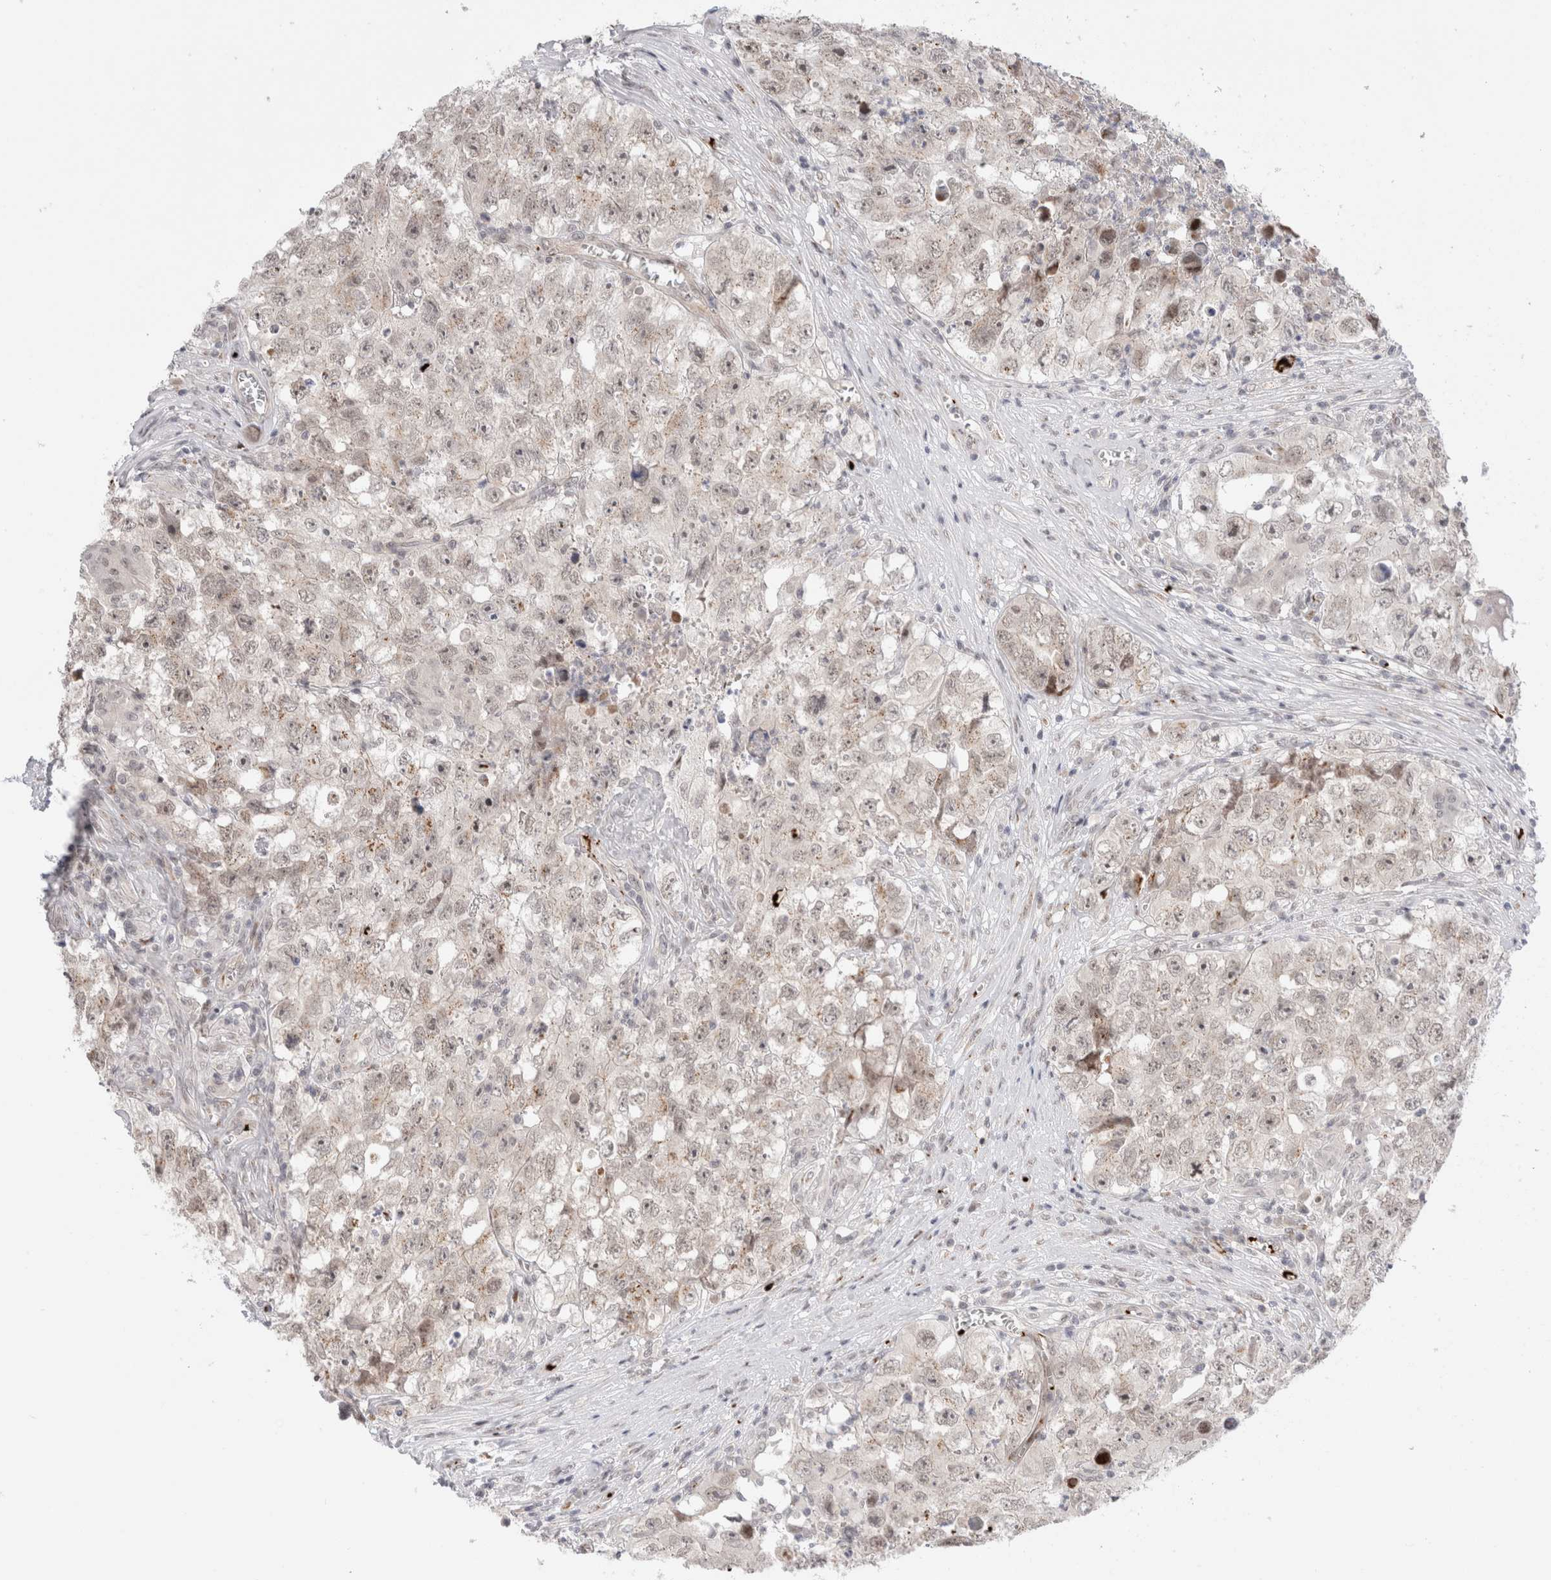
{"staining": {"intensity": "weak", "quantity": ">75%", "location": "nuclear"}, "tissue": "testis cancer", "cell_type": "Tumor cells", "image_type": "cancer", "snomed": [{"axis": "morphology", "description": "Seminoma, NOS"}, {"axis": "morphology", "description": "Carcinoma, Embryonal, NOS"}, {"axis": "topography", "description": "Testis"}], "caption": "Immunohistochemistry (IHC) histopathology image of neoplastic tissue: testis seminoma stained using IHC demonstrates low levels of weak protein expression localized specifically in the nuclear of tumor cells, appearing as a nuclear brown color.", "gene": "VPS28", "patient": {"sex": "male", "age": 43}}